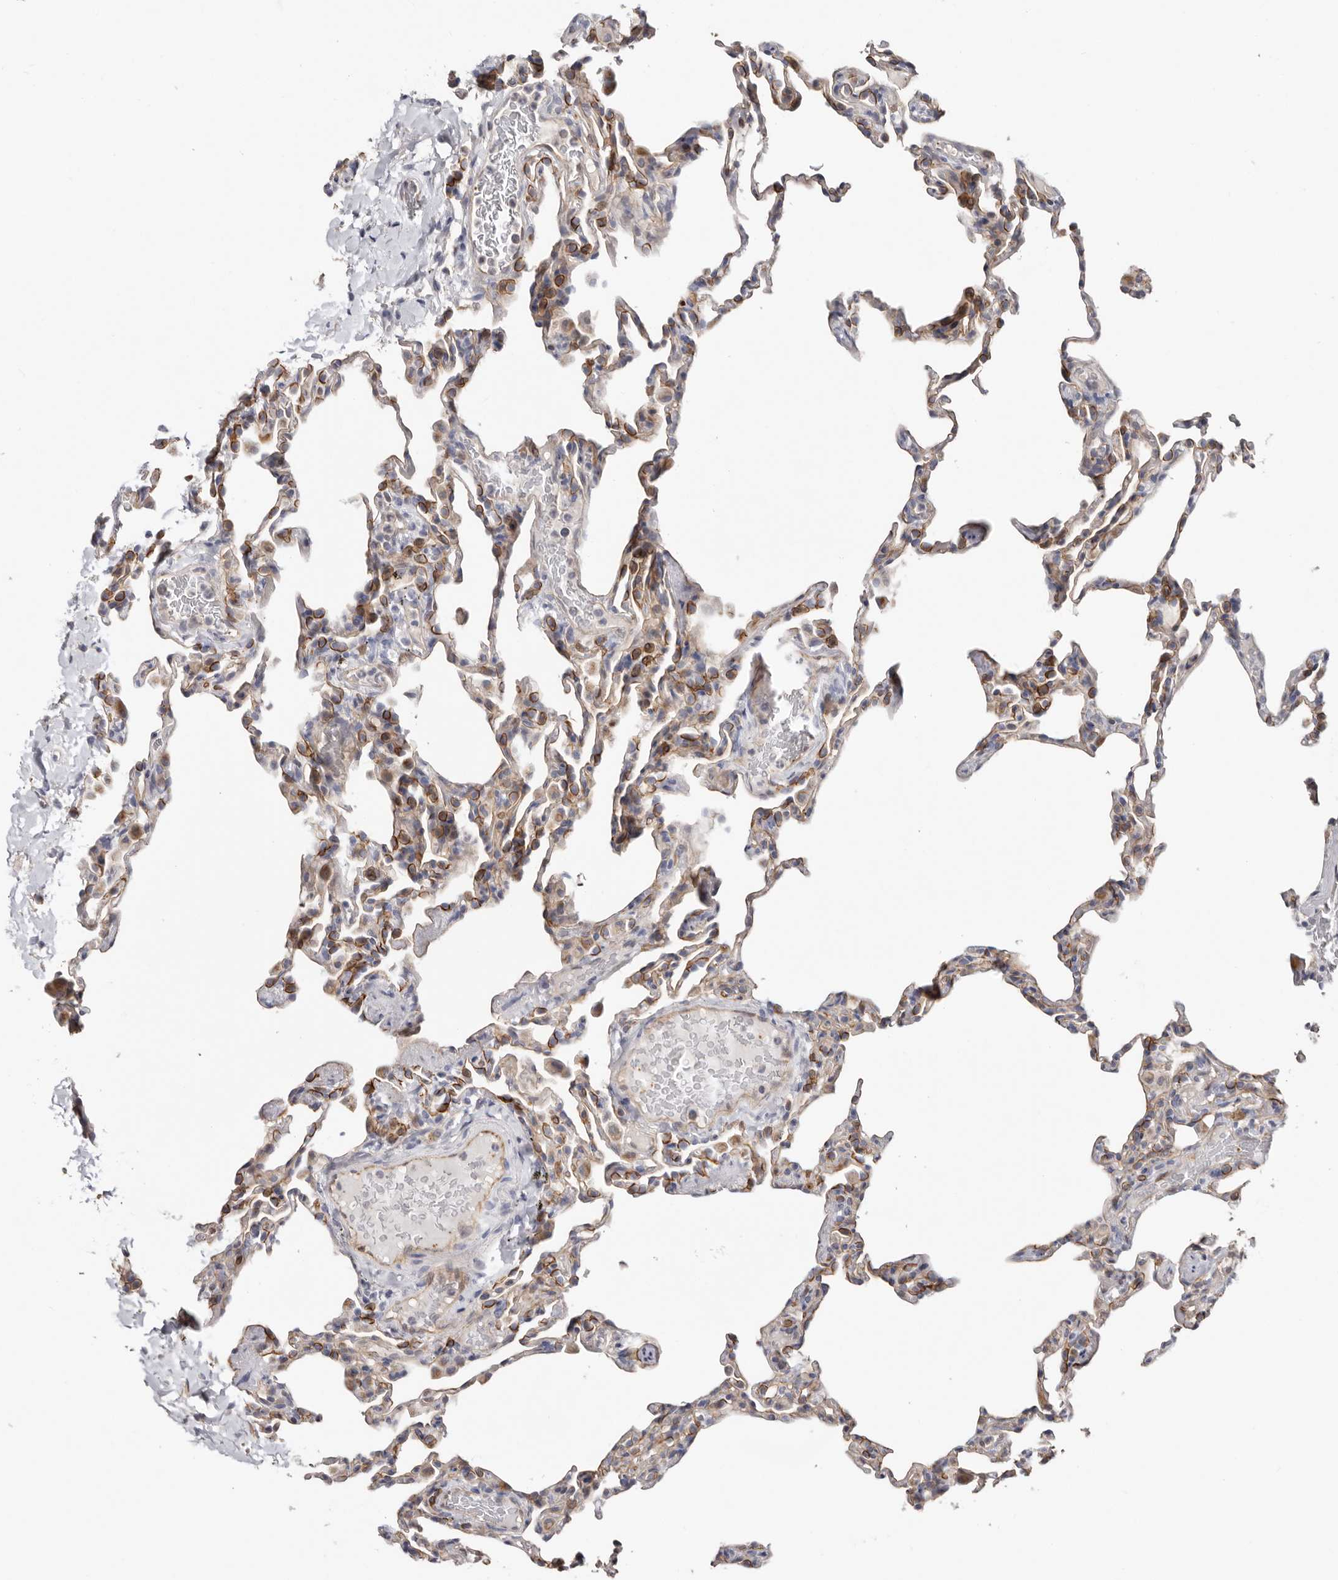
{"staining": {"intensity": "moderate", "quantity": "<25%", "location": "cytoplasmic/membranous"}, "tissue": "lung", "cell_type": "Alveolar cells", "image_type": "normal", "snomed": [{"axis": "morphology", "description": "Normal tissue, NOS"}, {"axis": "topography", "description": "Lung"}], "caption": "Moderate cytoplasmic/membranous expression for a protein is appreciated in approximately <25% of alveolar cells of unremarkable lung using IHC.", "gene": "PKDCC", "patient": {"sex": "male", "age": 20}}